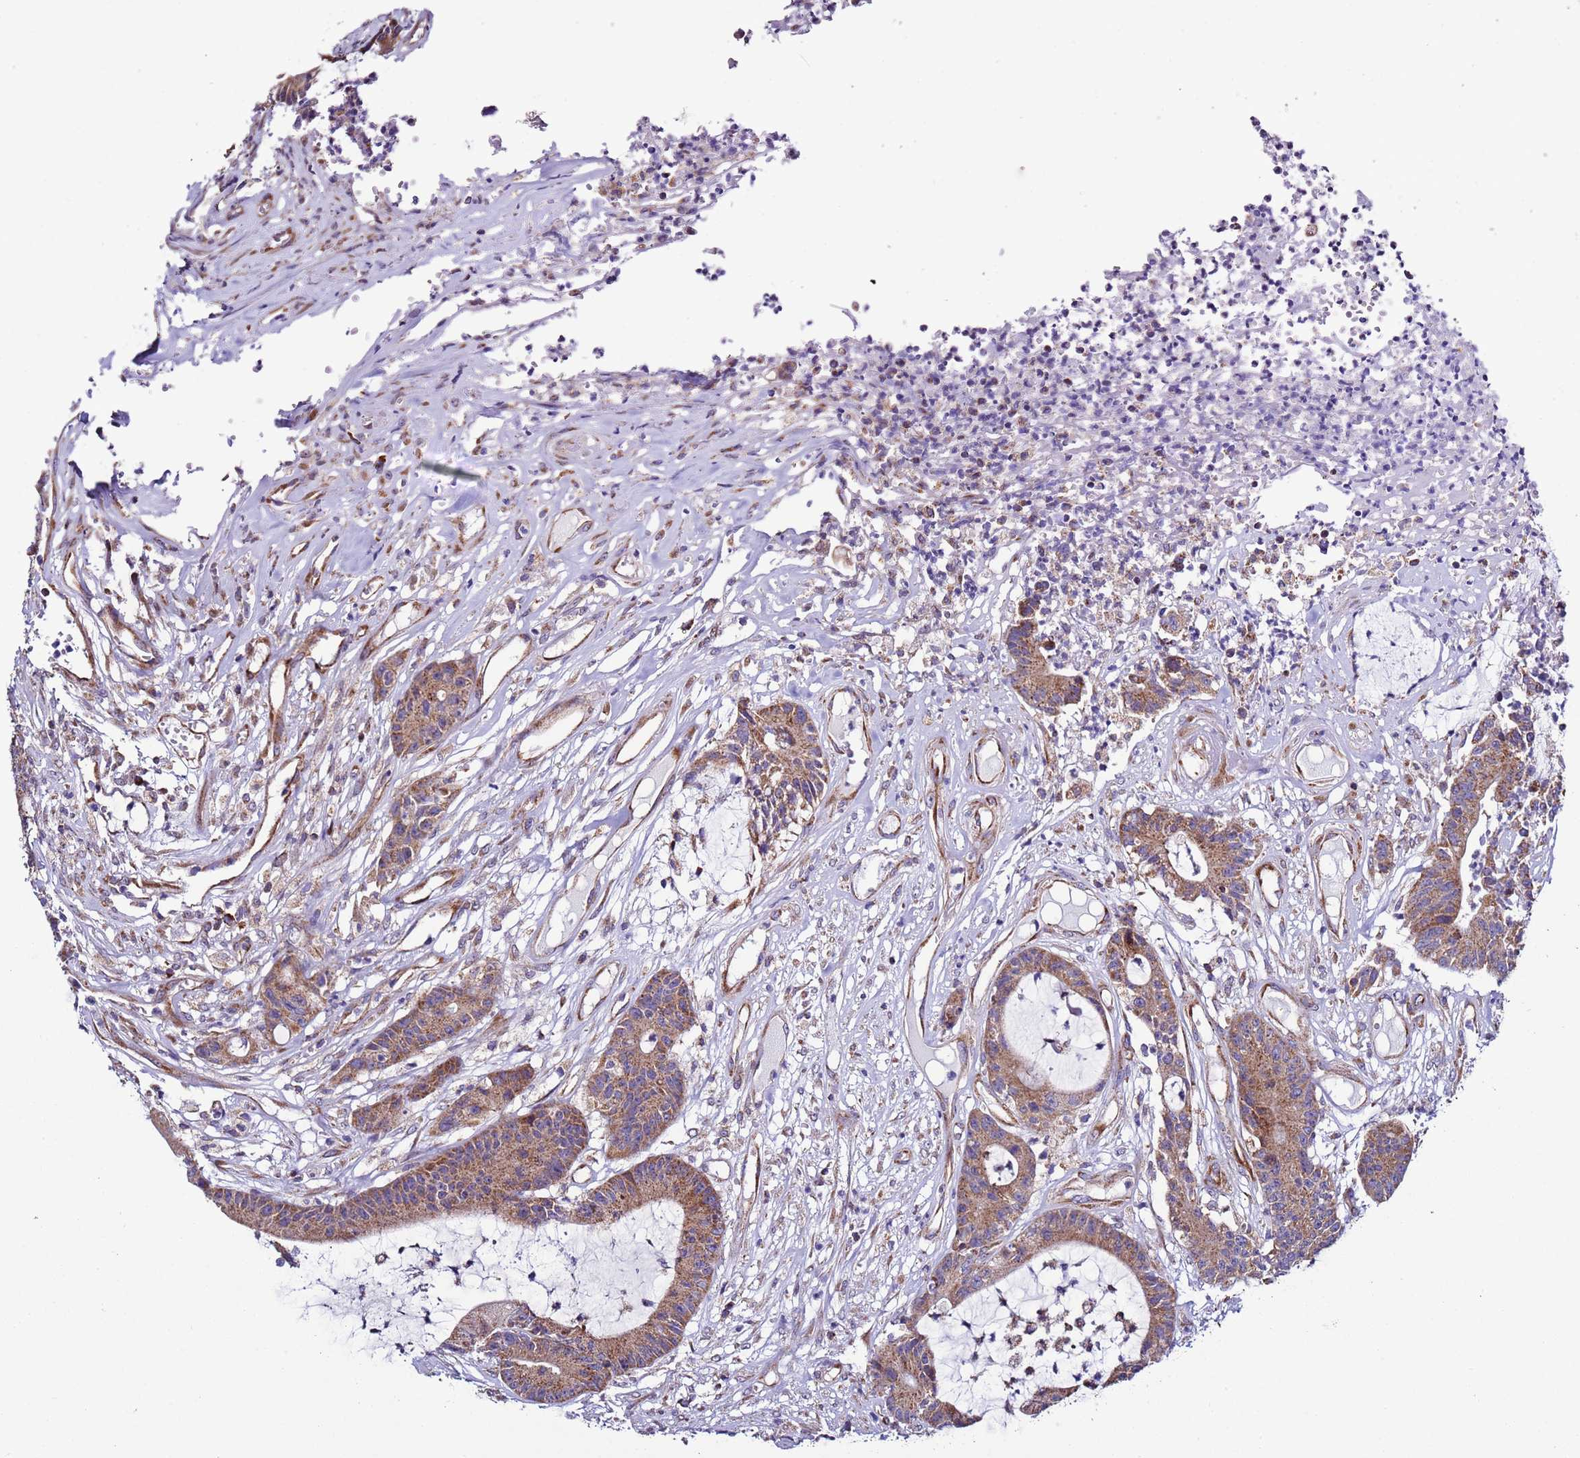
{"staining": {"intensity": "moderate", "quantity": ">75%", "location": "cytoplasmic/membranous"}, "tissue": "colorectal cancer", "cell_type": "Tumor cells", "image_type": "cancer", "snomed": [{"axis": "morphology", "description": "Adenocarcinoma, NOS"}, {"axis": "topography", "description": "Colon"}], "caption": "IHC of adenocarcinoma (colorectal) reveals medium levels of moderate cytoplasmic/membranous expression in approximately >75% of tumor cells.", "gene": "AHI1", "patient": {"sex": "female", "age": 84}}